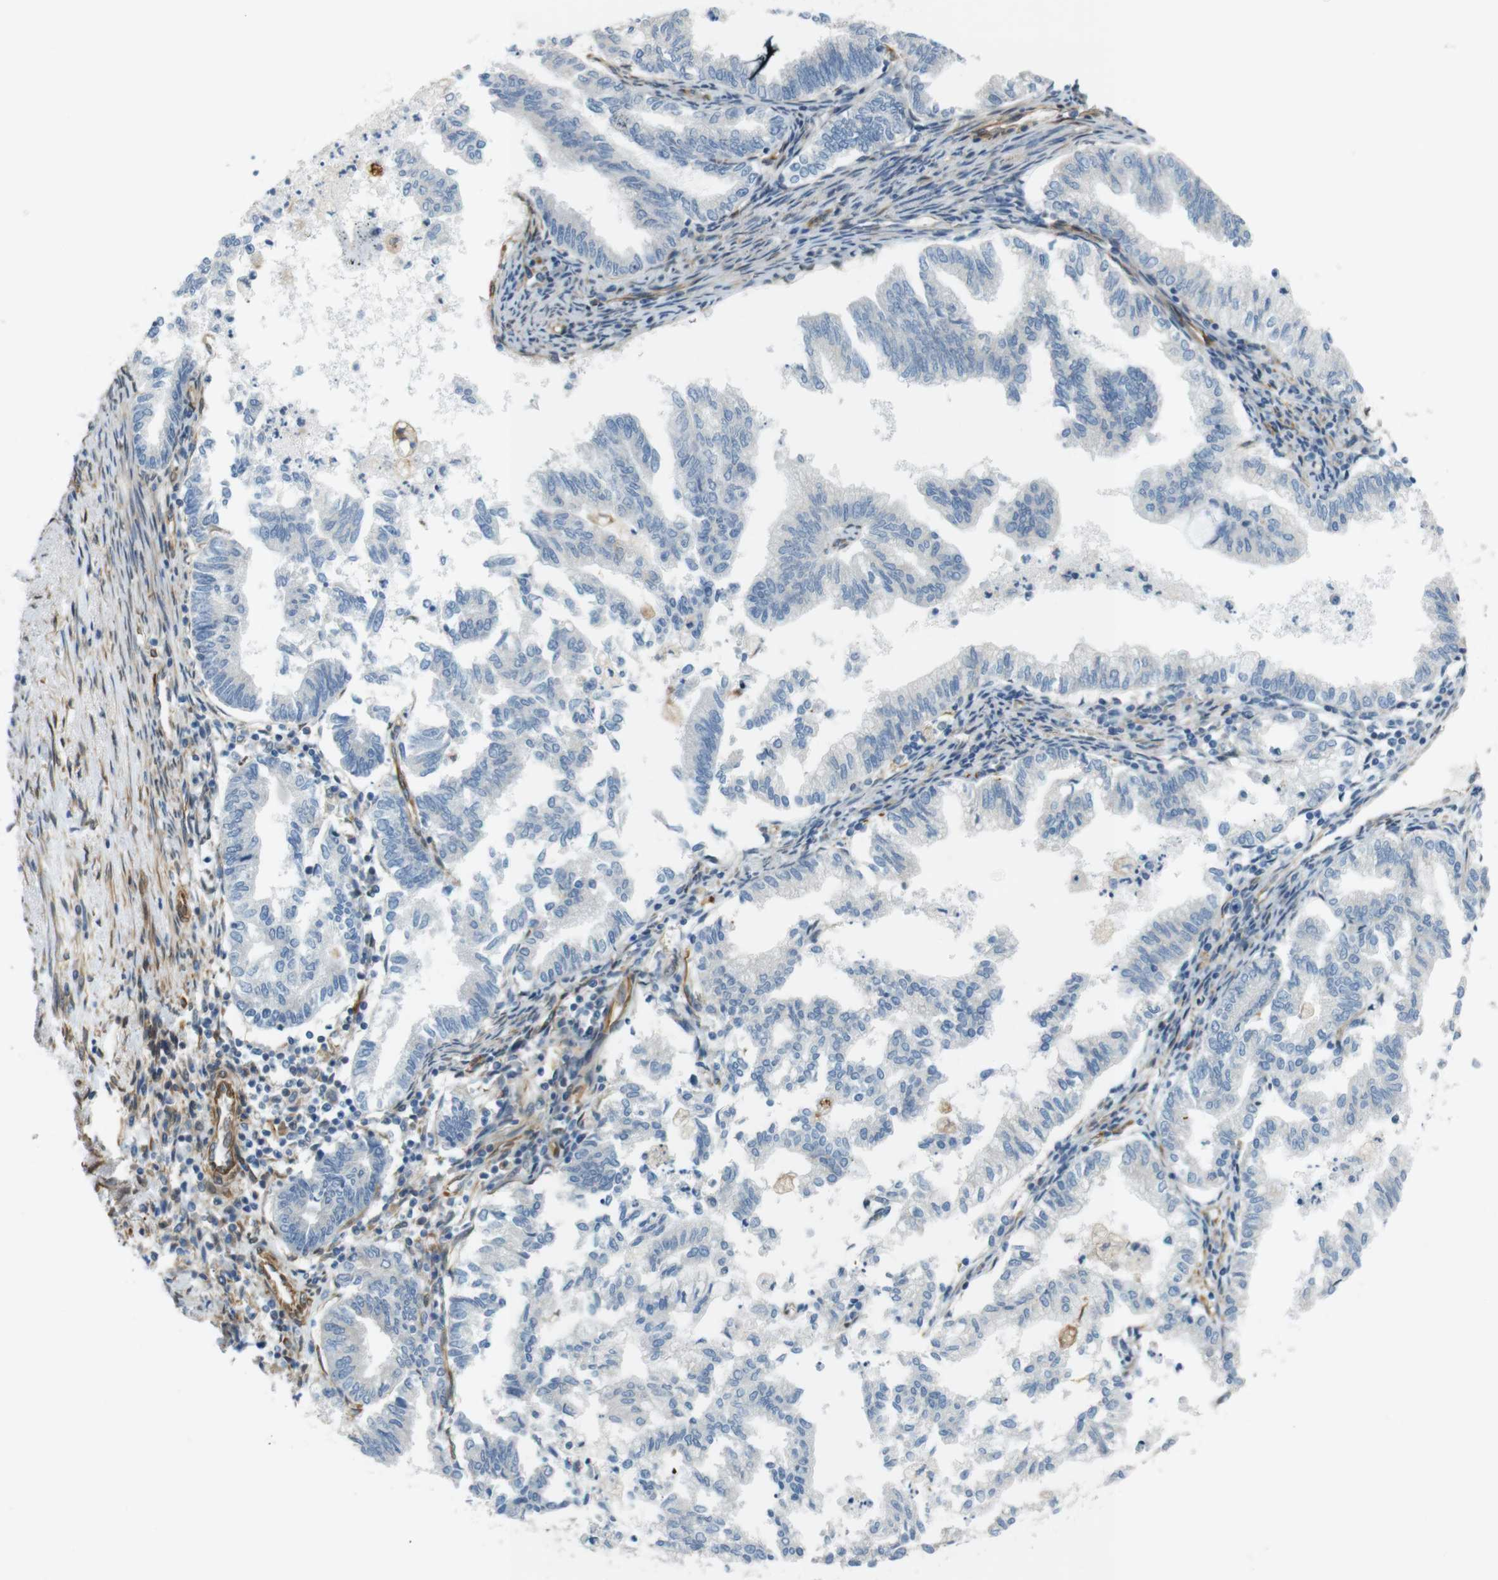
{"staining": {"intensity": "negative", "quantity": "none", "location": "none"}, "tissue": "endometrial cancer", "cell_type": "Tumor cells", "image_type": "cancer", "snomed": [{"axis": "morphology", "description": "Necrosis, NOS"}, {"axis": "morphology", "description": "Adenocarcinoma, NOS"}, {"axis": "topography", "description": "Endometrium"}], "caption": "IHC of adenocarcinoma (endometrial) exhibits no expression in tumor cells.", "gene": "CYTH3", "patient": {"sex": "female", "age": 79}}